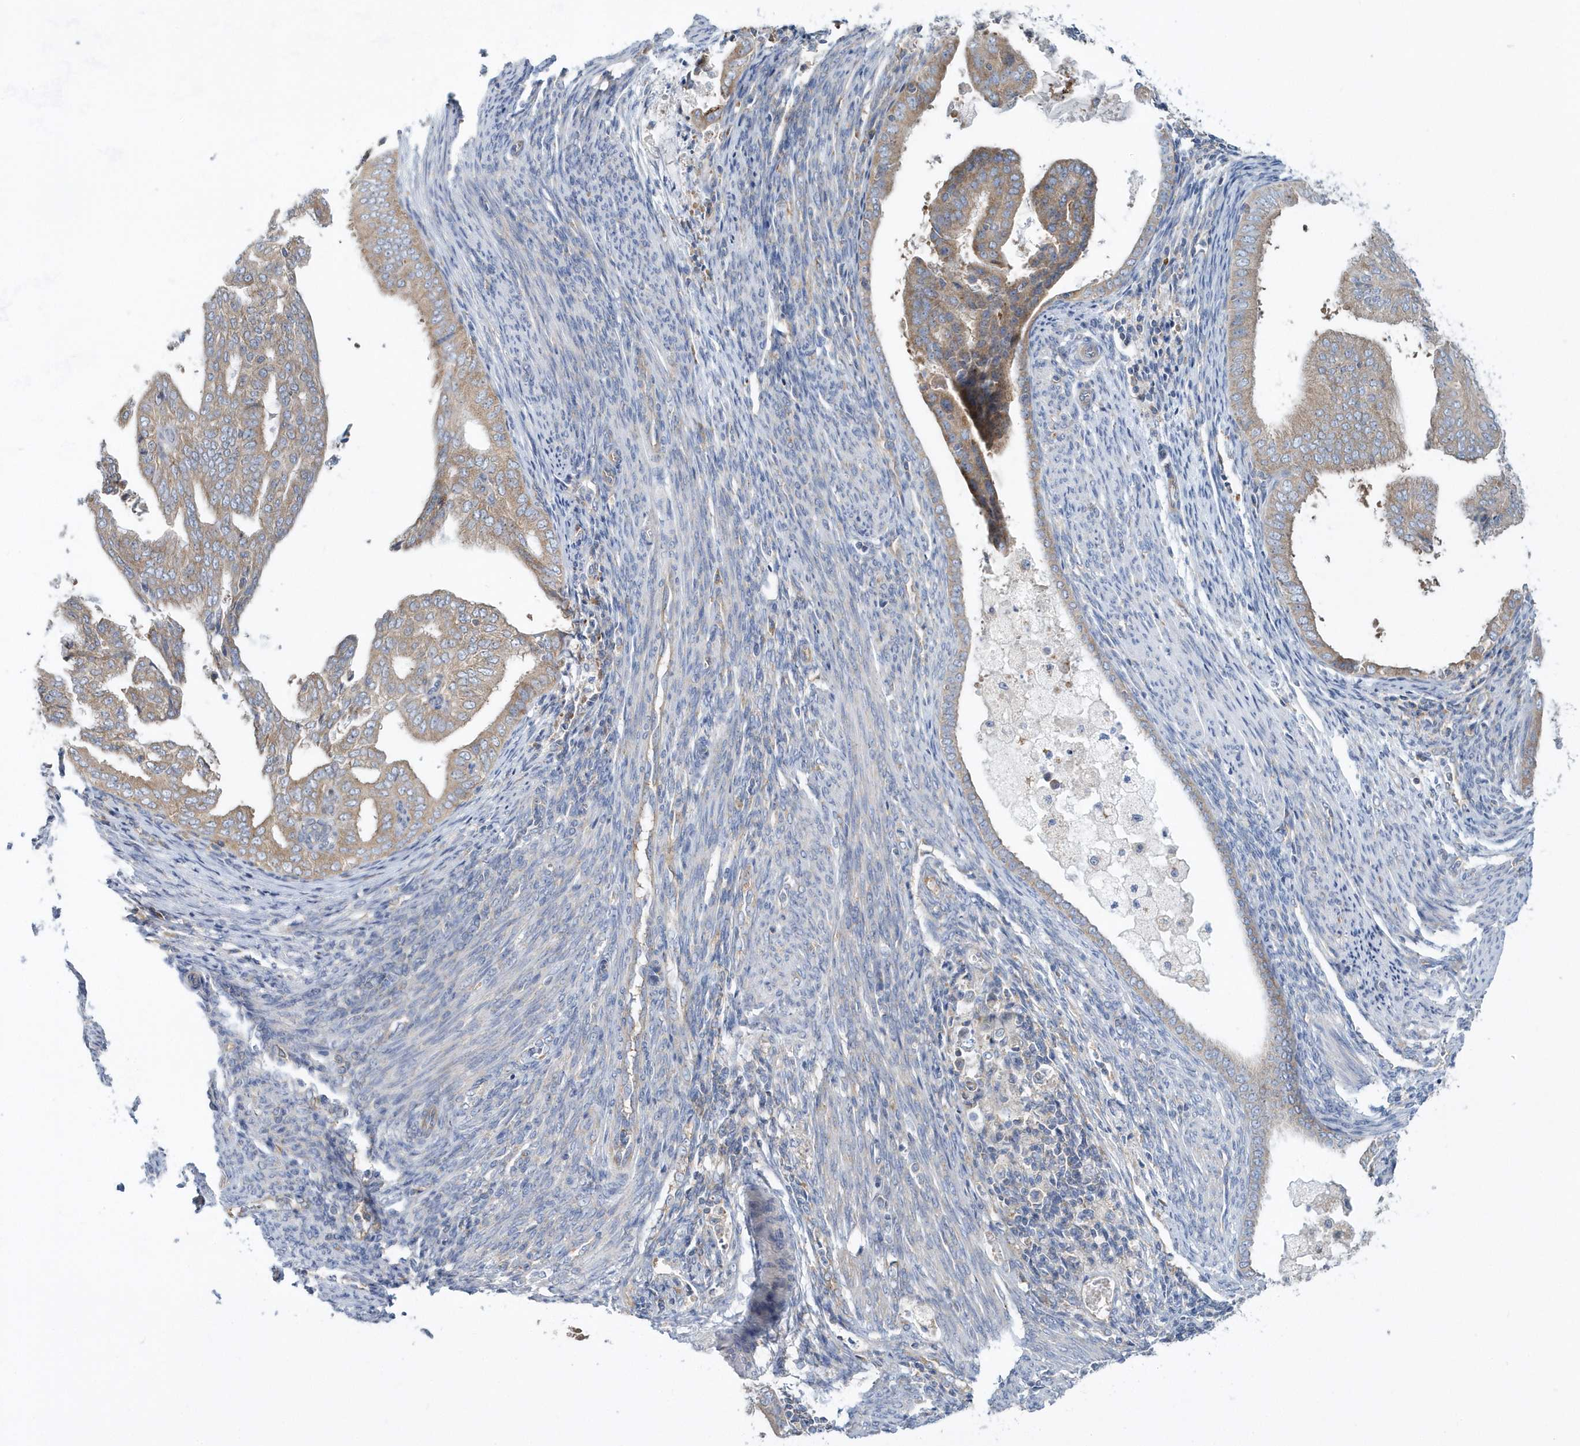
{"staining": {"intensity": "weak", "quantity": ">75%", "location": "cytoplasmic/membranous"}, "tissue": "endometrial cancer", "cell_type": "Tumor cells", "image_type": "cancer", "snomed": [{"axis": "morphology", "description": "Adenocarcinoma, NOS"}, {"axis": "topography", "description": "Endometrium"}], "caption": "There is low levels of weak cytoplasmic/membranous staining in tumor cells of adenocarcinoma (endometrial), as demonstrated by immunohistochemical staining (brown color).", "gene": "EIF3C", "patient": {"sex": "female", "age": 58}}